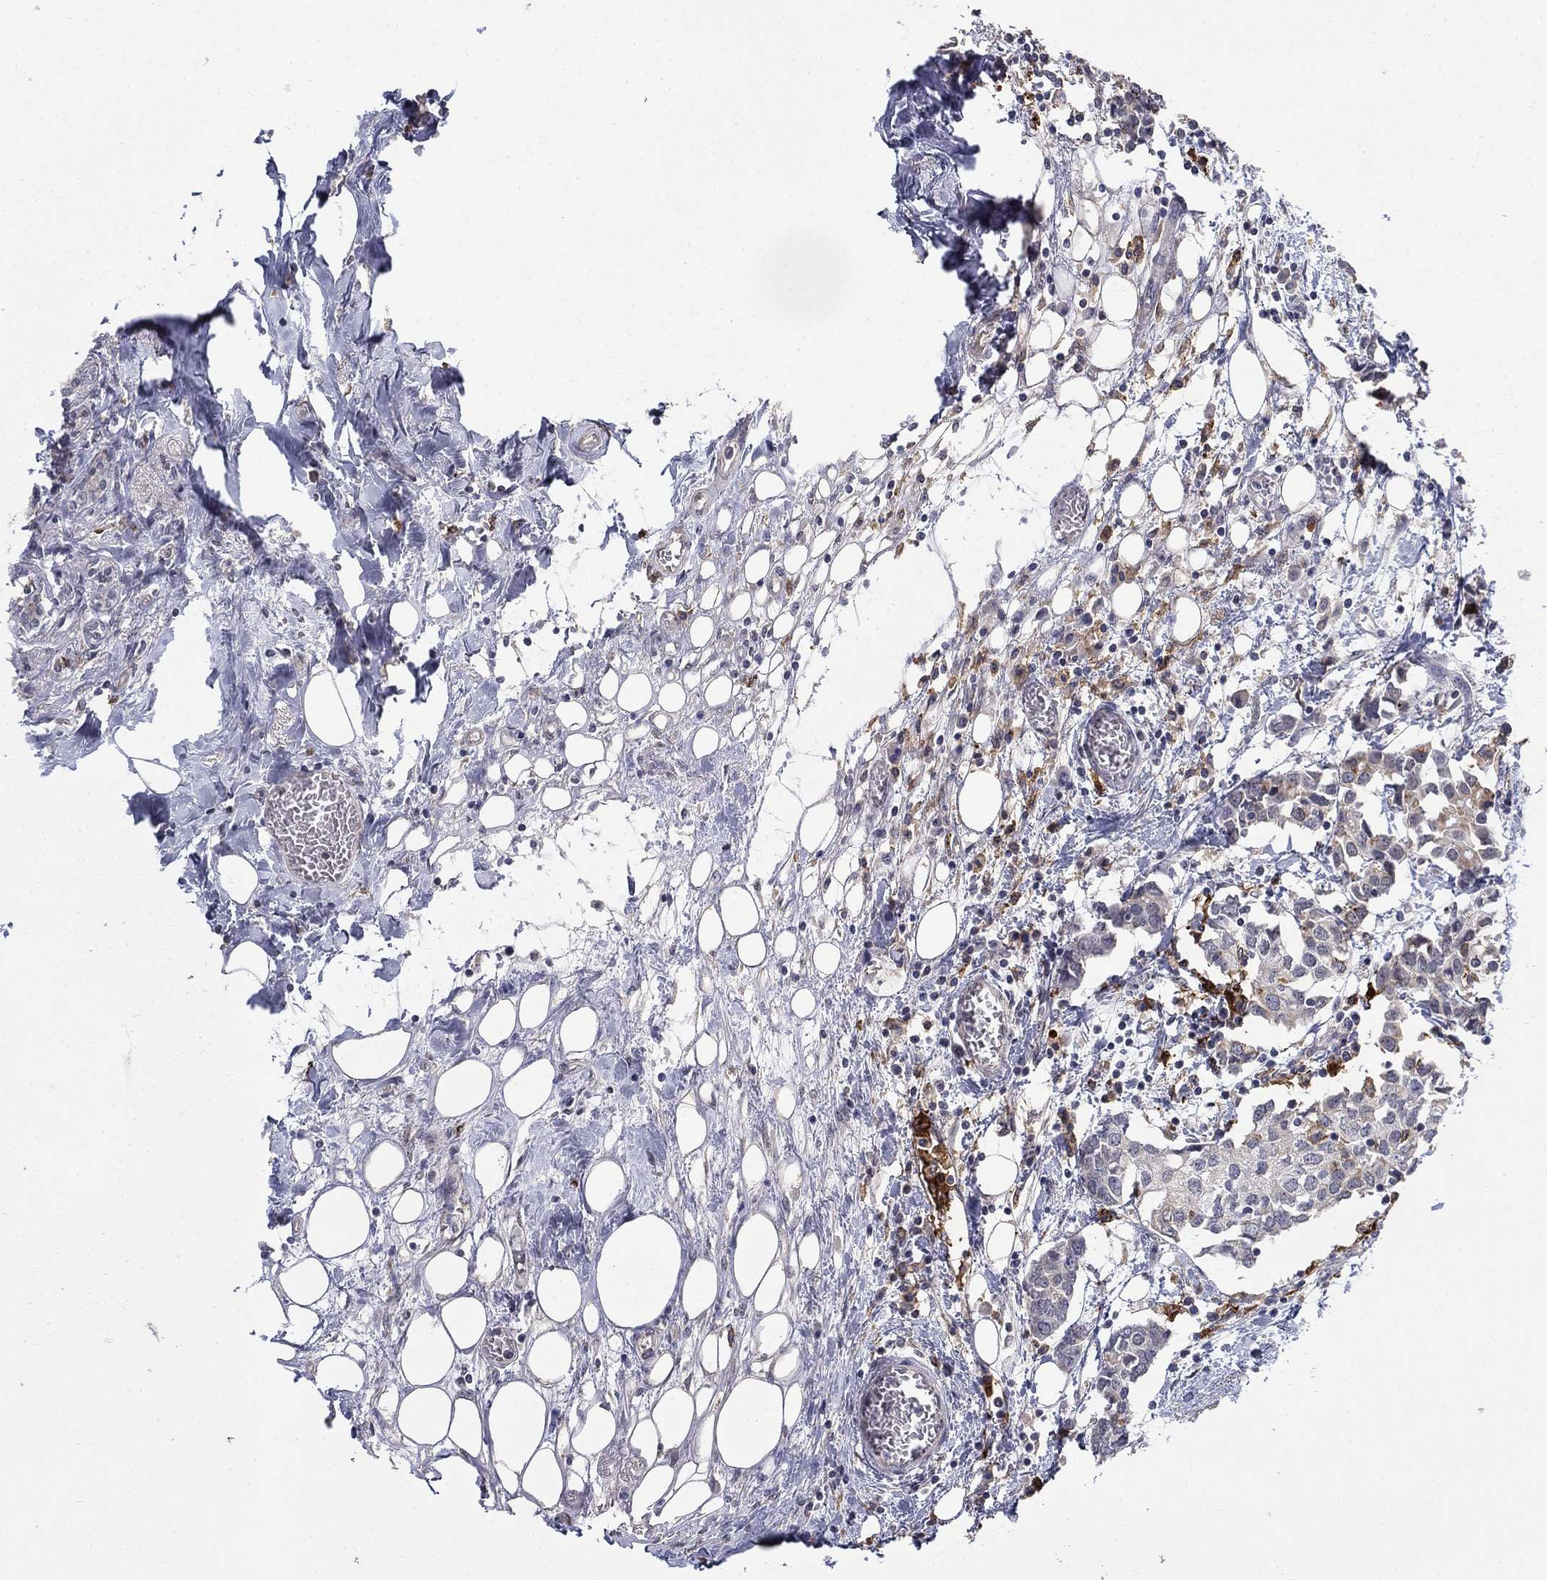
{"staining": {"intensity": "negative", "quantity": "none", "location": "none"}, "tissue": "breast cancer", "cell_type": "Tumor cells", "image_type": "cancer", "snomed": [{"axis": "morphology", "description": "Duct carcinoma"}, {"axis": "topography", "description": "Breast"}], "caption": "This is a image of IHC staining of breast cancer (invasive ductal carcinoma), which shows no positivity in tumor cells.", "gene": "GRIA3", "patient": {"sex": "female", "age": 83}}